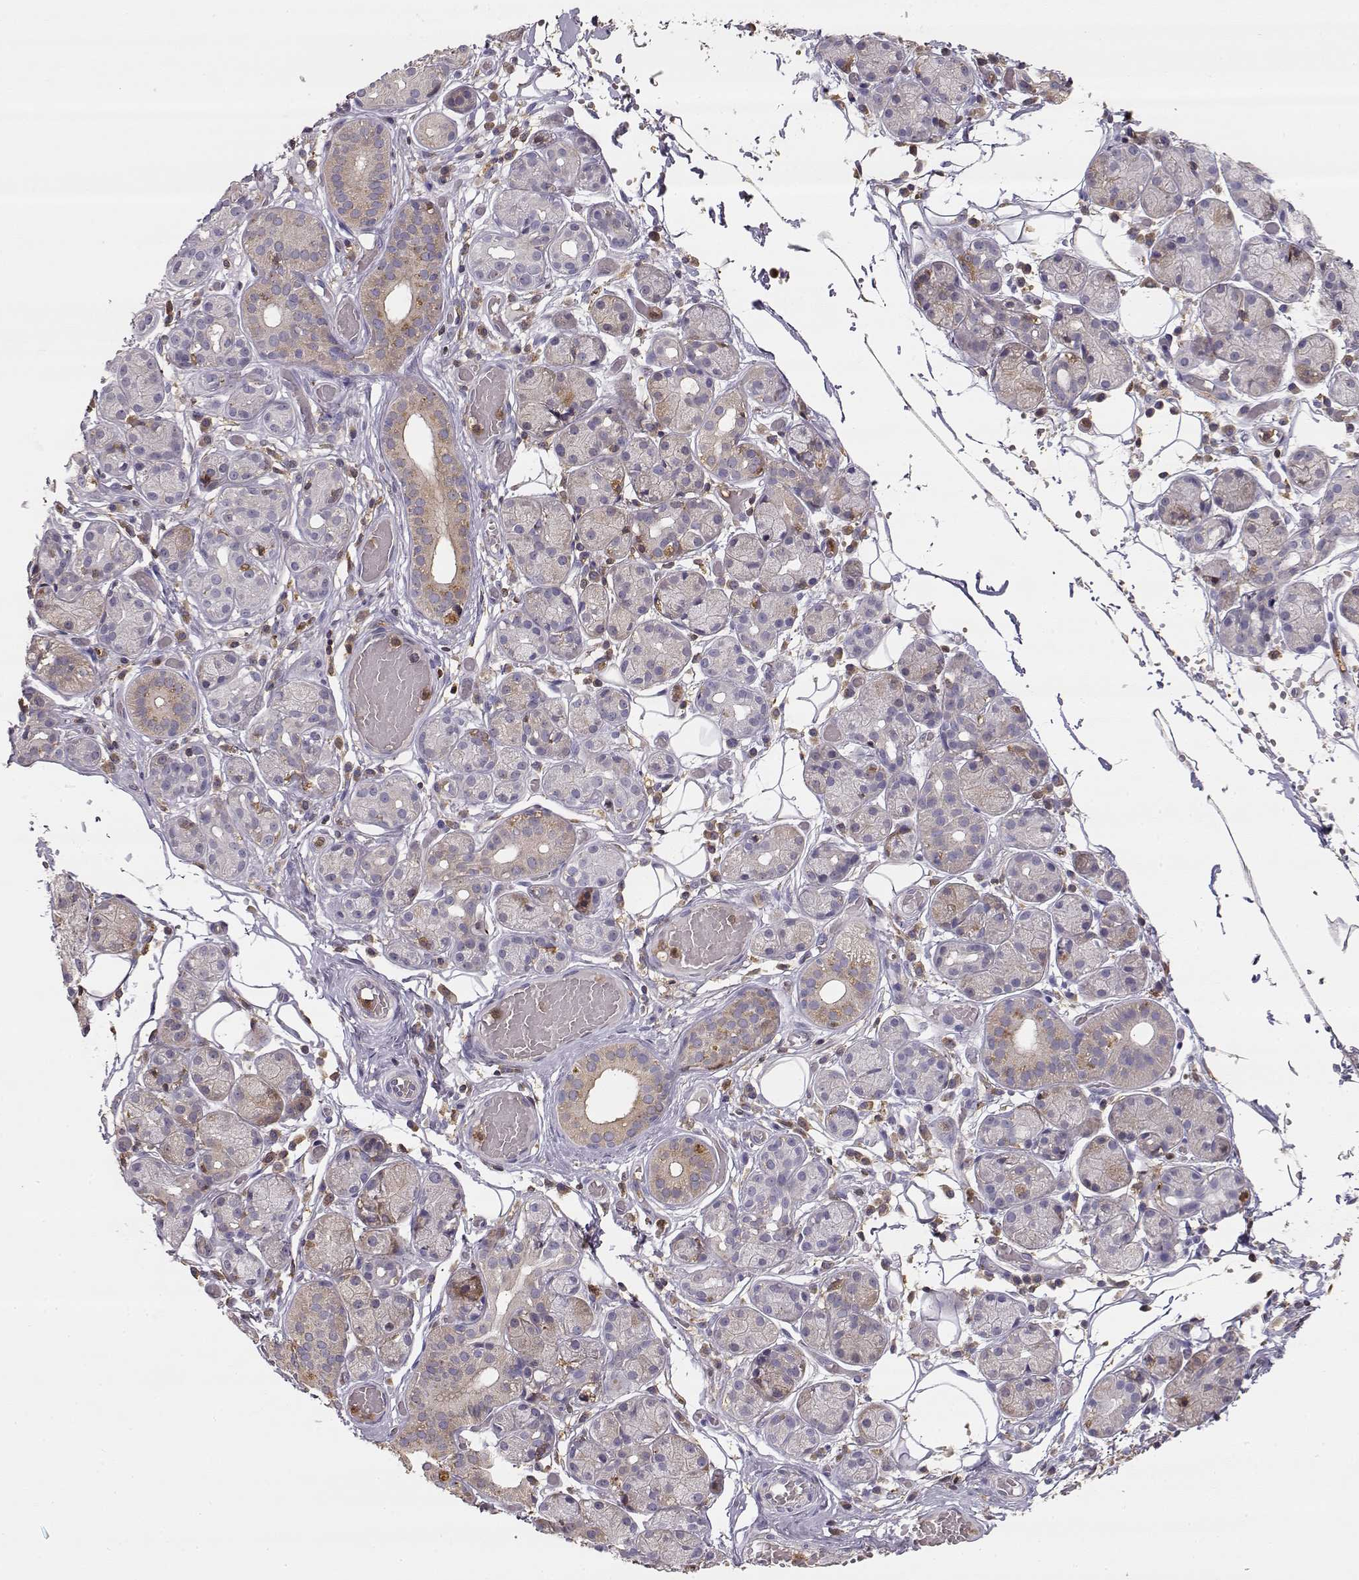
{"staining": {"intensity": "weak", "quantity": "<25%", "location": "cytoplasmic/membranous"}, "tissue": "salivary gland", "cell_type": "Glandular cells", "image_type": "normal", "snomed": [{"axis": "morphology", "description": "Normal tissue, NOS"}, {"axis": "topography", "description": "Salivary gland"}, {"axis": "topography", "description": "Peripheral nerve tissue"}], "caption": "High power microscopy image of an immunohistochemistry (IHC) photomicrograph of benign salivary gland, revealing no significant expression in glandular cells.", "gene": "VAV1", "patient": {"sex": "male", "age": 71}}